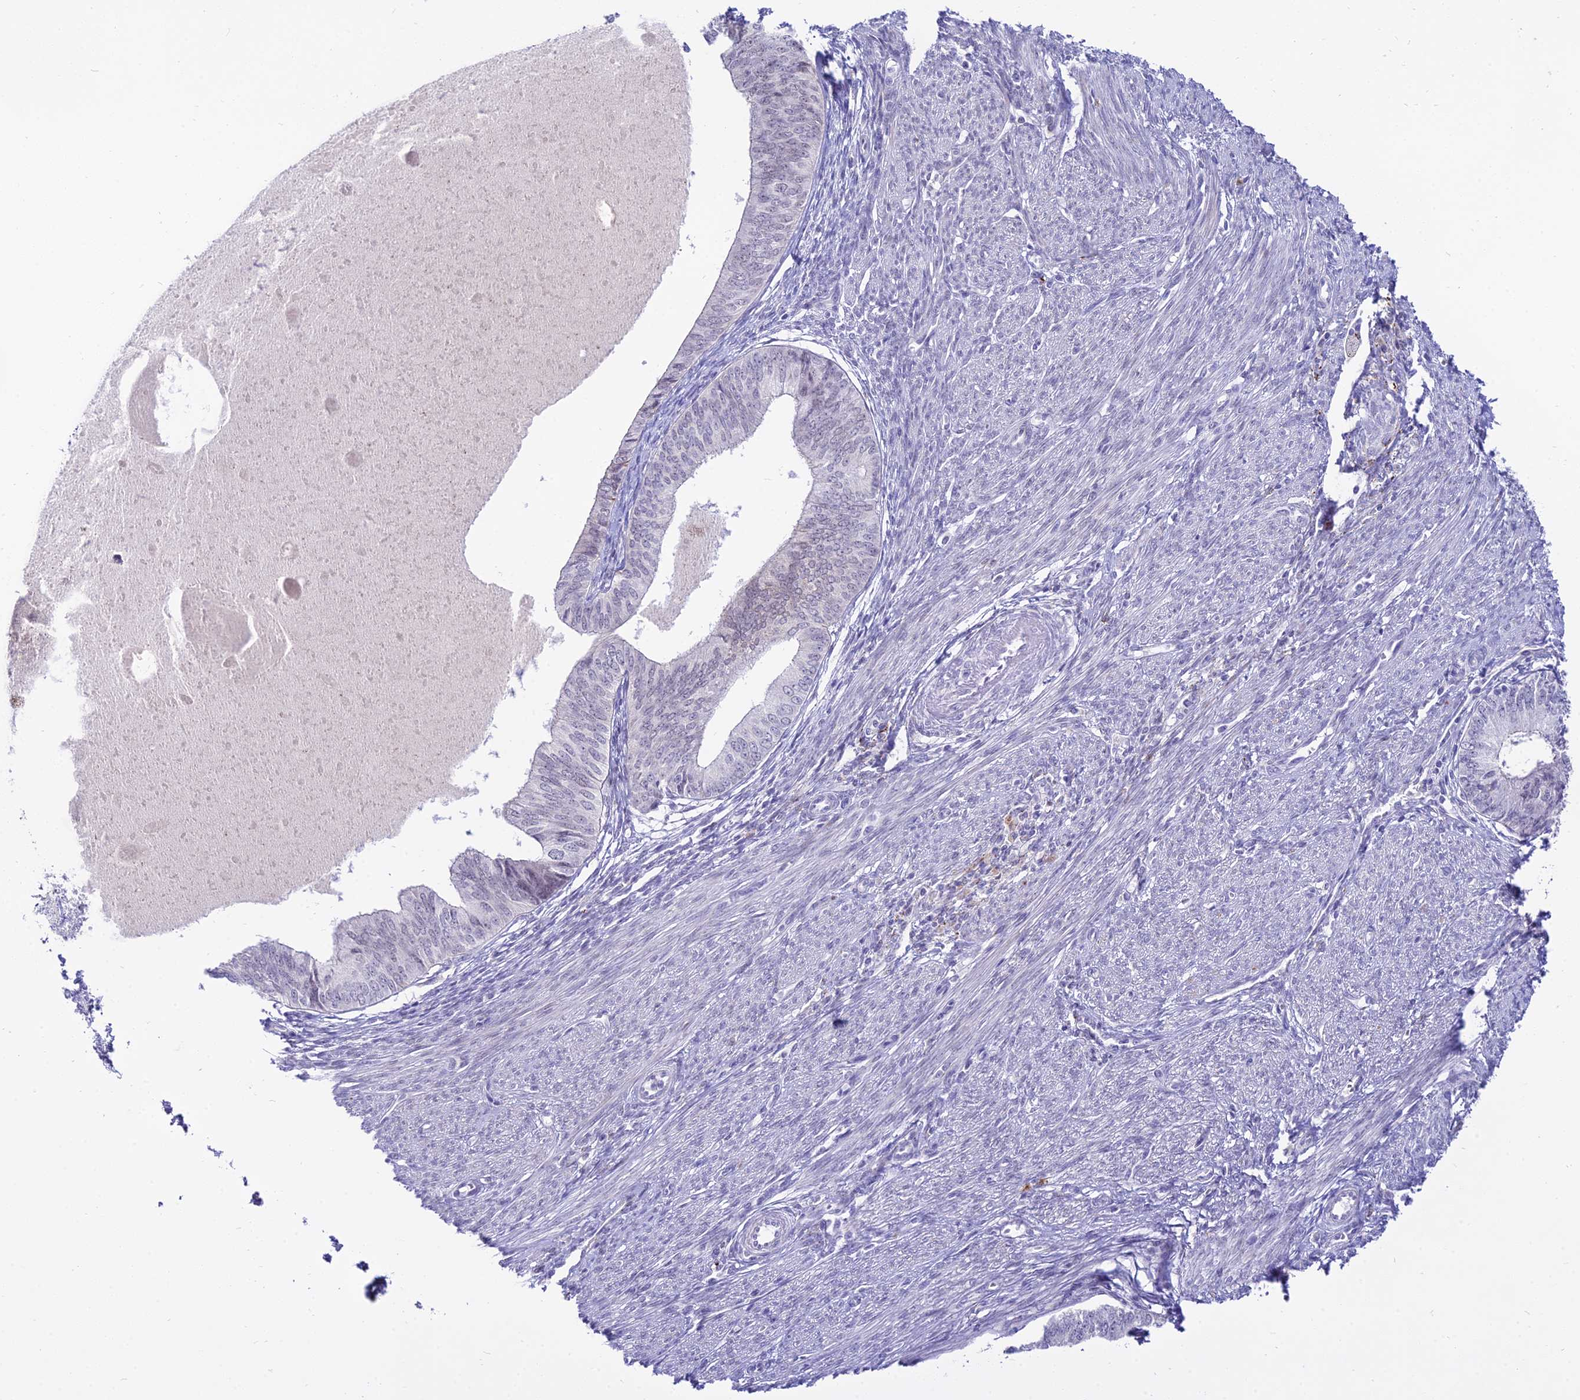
{"staining": {"intensity": "strong", "quantity": "<25%", "location": "cytoplasmic/membranous"}, "tissue": "endometrial cancer", "cell_type": "Tumor cells", "image_type": "cancer", "snomed": [{"axis": "morphology", "description": "Adenocarcinoma, NOS"}, {"axis": "topography", "description": "Endometrium"}], "caption": "Adenocarcinoma (endometrial) stained with immunohistochemistry exhibits strong cytoplasmic/membranous staining in about <25% of tumor cells.", "gene": "C6orf163", "patient": {"sex": "female", "age": 68}}